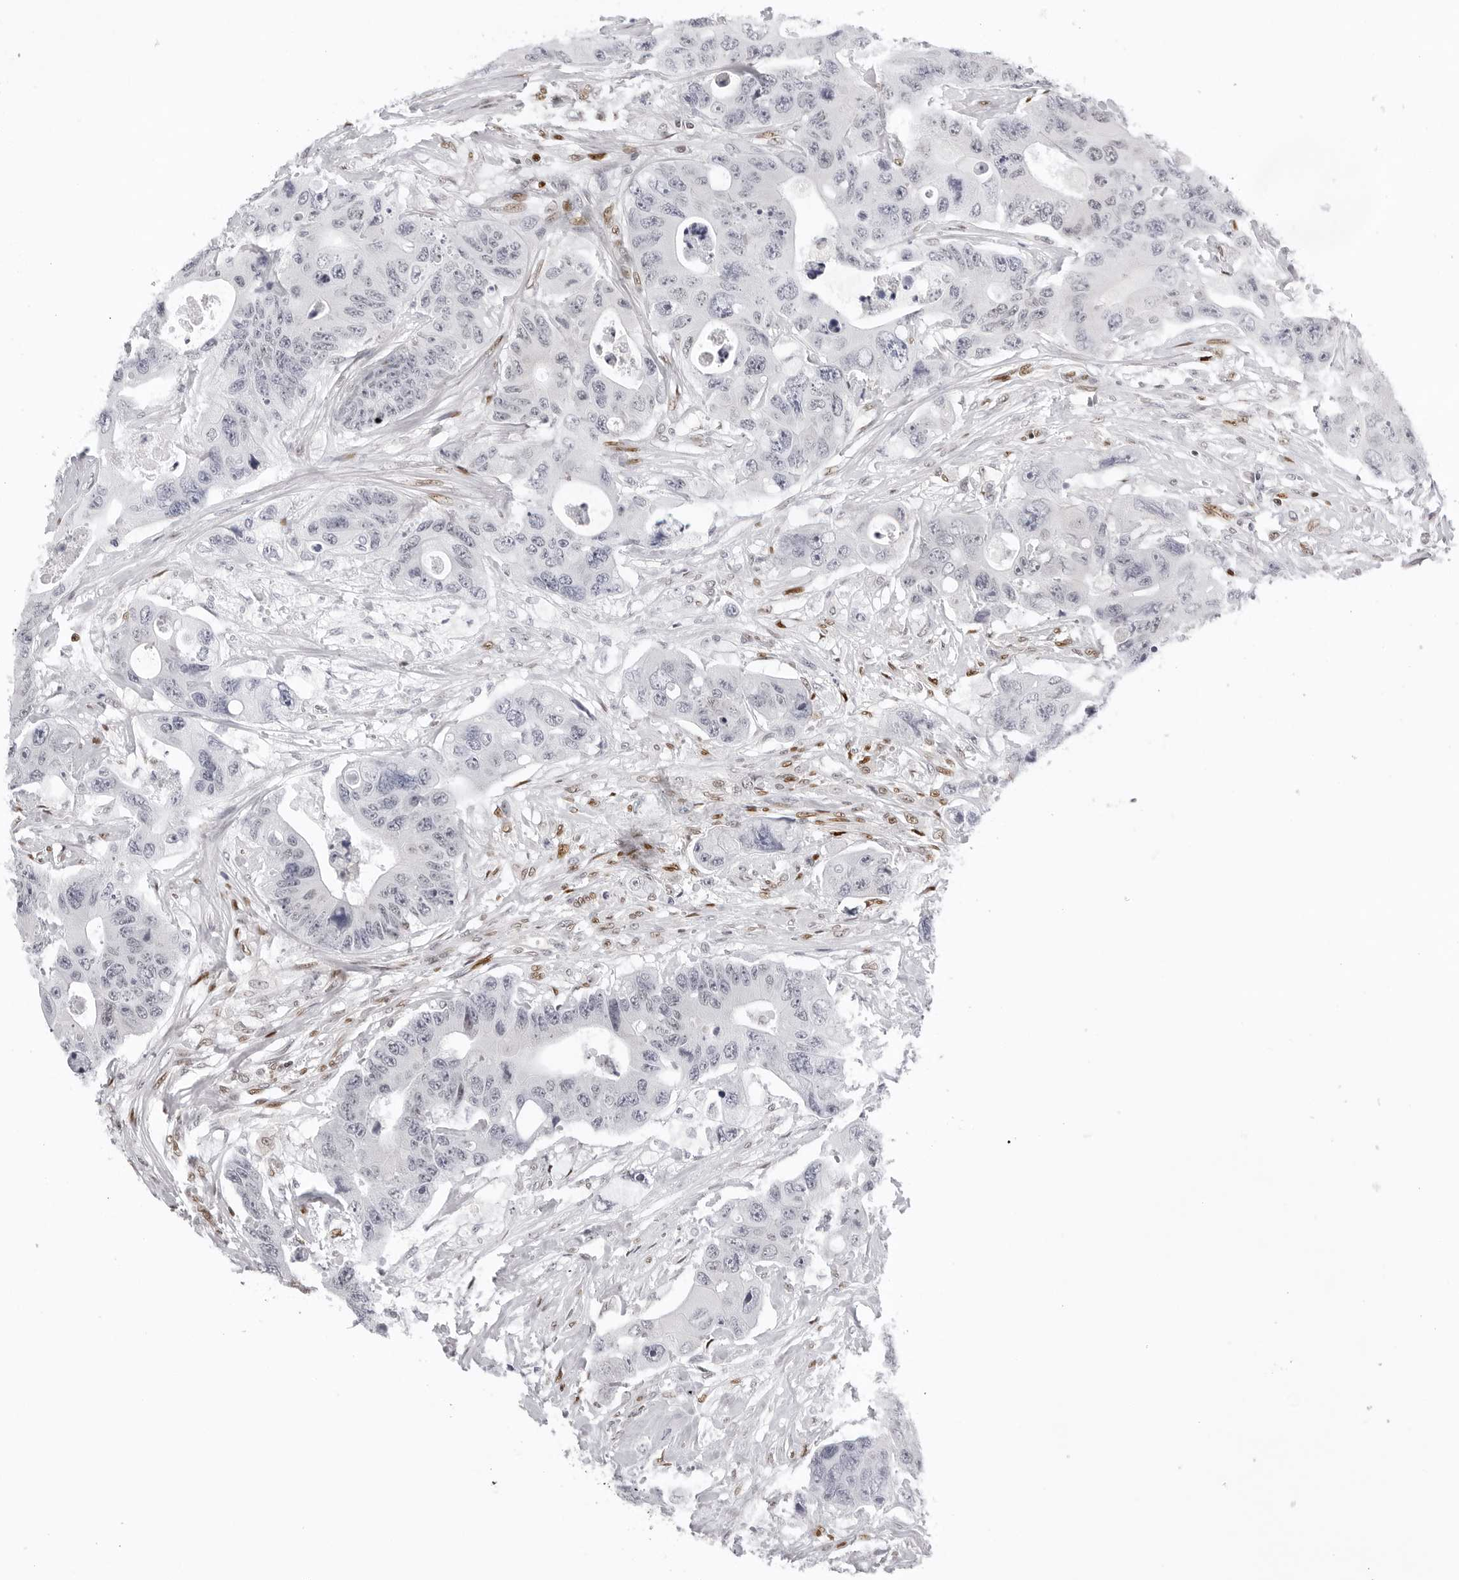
{"staining": {"intensity": "negative", "quantity": "none", "location": "none"}, "tissue": "colorectal cancer", "cell_type": "Tumor cells", "image_type": "cancer", "snomed": [{"axis": "morphology", "description": "Adenocarcinoma, NOS"}, {"axis": "topography", "description": "Colon"}], "caption": "This is an IHC micrograph of colorectal adenocarcinoma. There is no positivity in tumor cells.", "gene": "OGG1", "patient": {"sex": "female", "age": 46}}